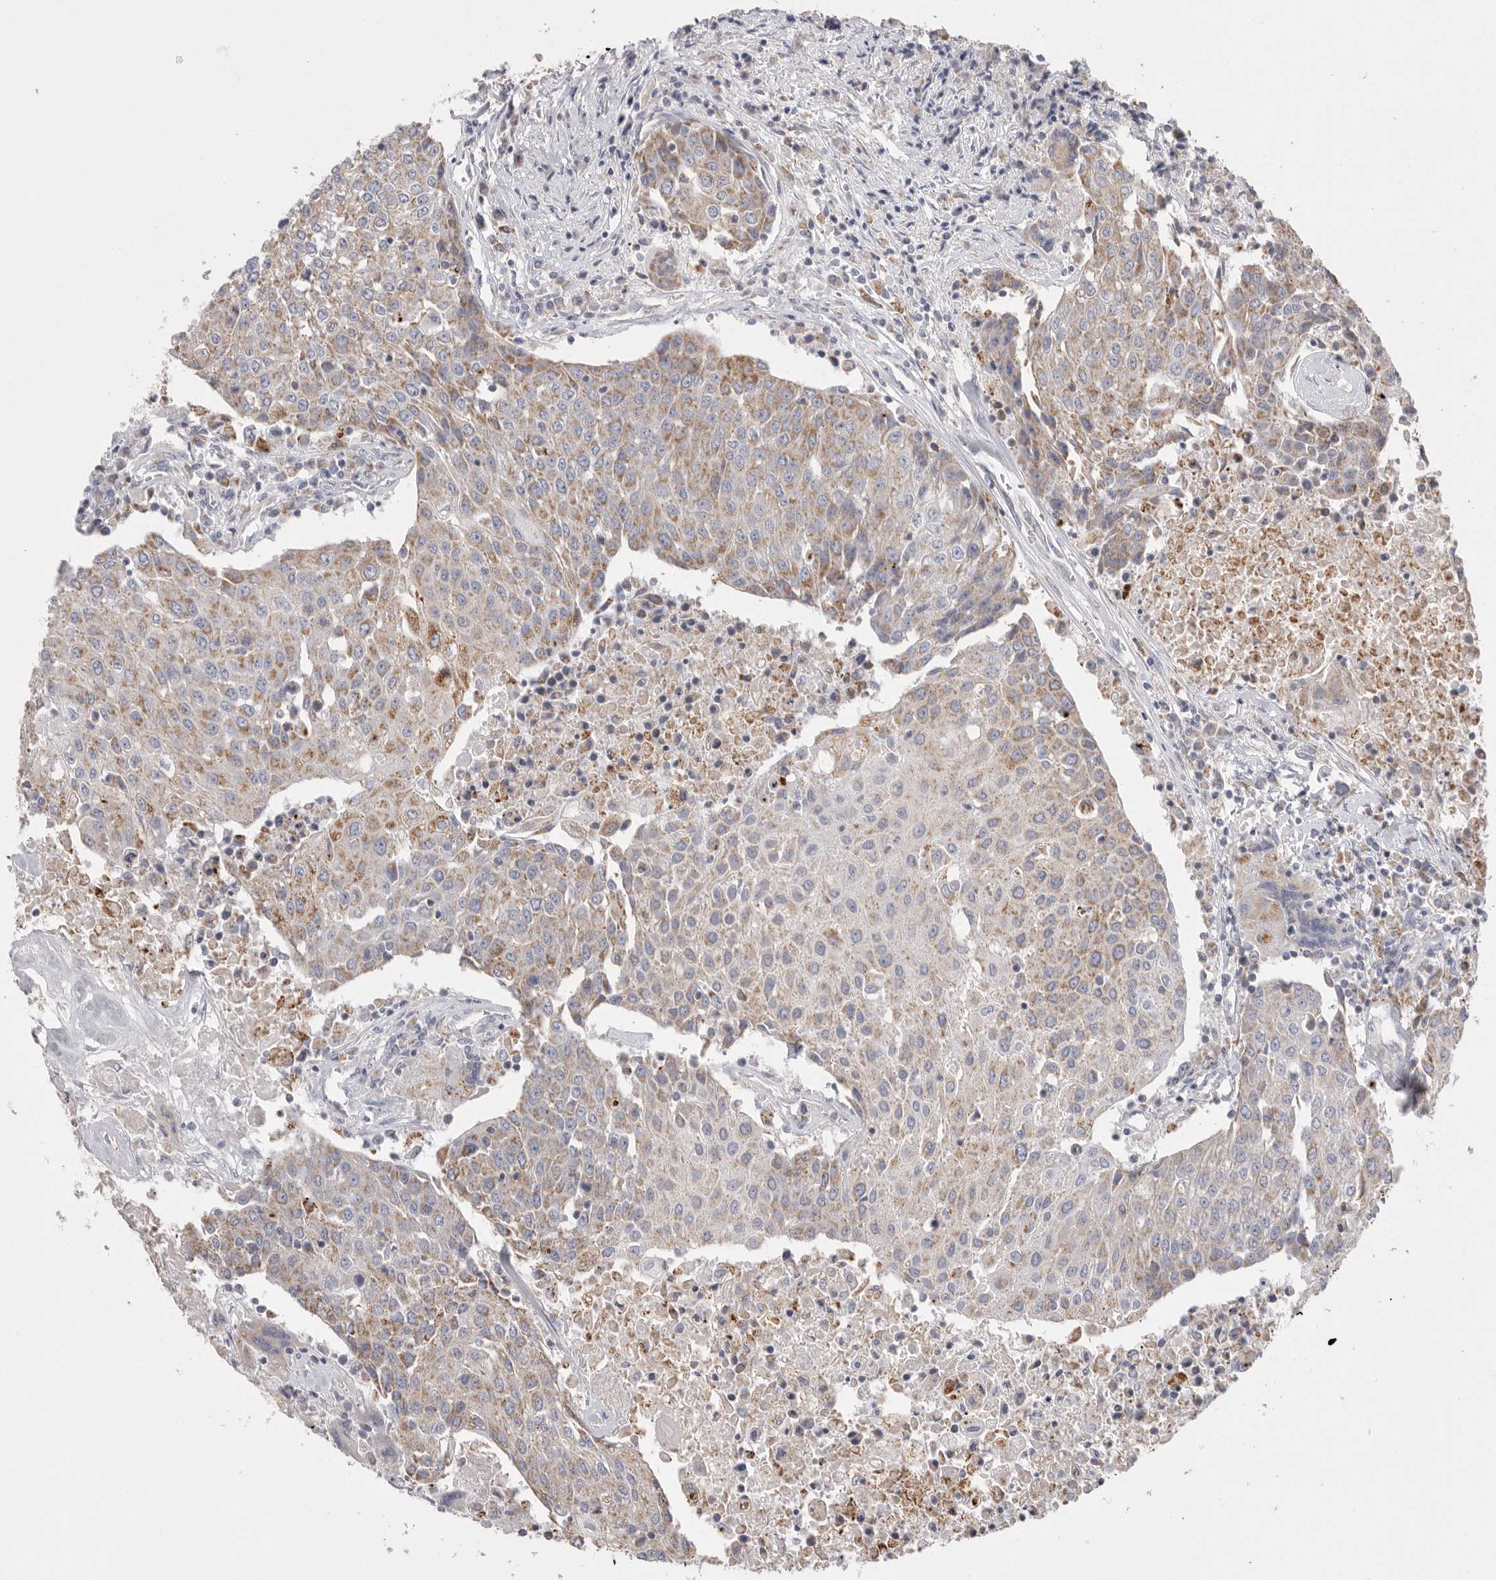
{"staining": {"intensity": "moderate", "quantity": "<25%", "location": "cytoplasmic/membranous"}, "tissue": "urothelial cancer", "cell_type": "Tumor cells", "image_type": "cancer", "snomed": [{"axis": "morphology", "description": "Urothelial carcinoma, High grade"}, {"axis": "topography", "description": "Urinary bladder"}], "caption": "IHC (DAB (3,3'-diaminobenzidine)) staining of urothelial cancer shows moderate cytoplasmic/membranous protein expression in approximately <25% of tumor cells.", "gene": "VDAC3", "patient": {"sex": "female", "age": 85}}